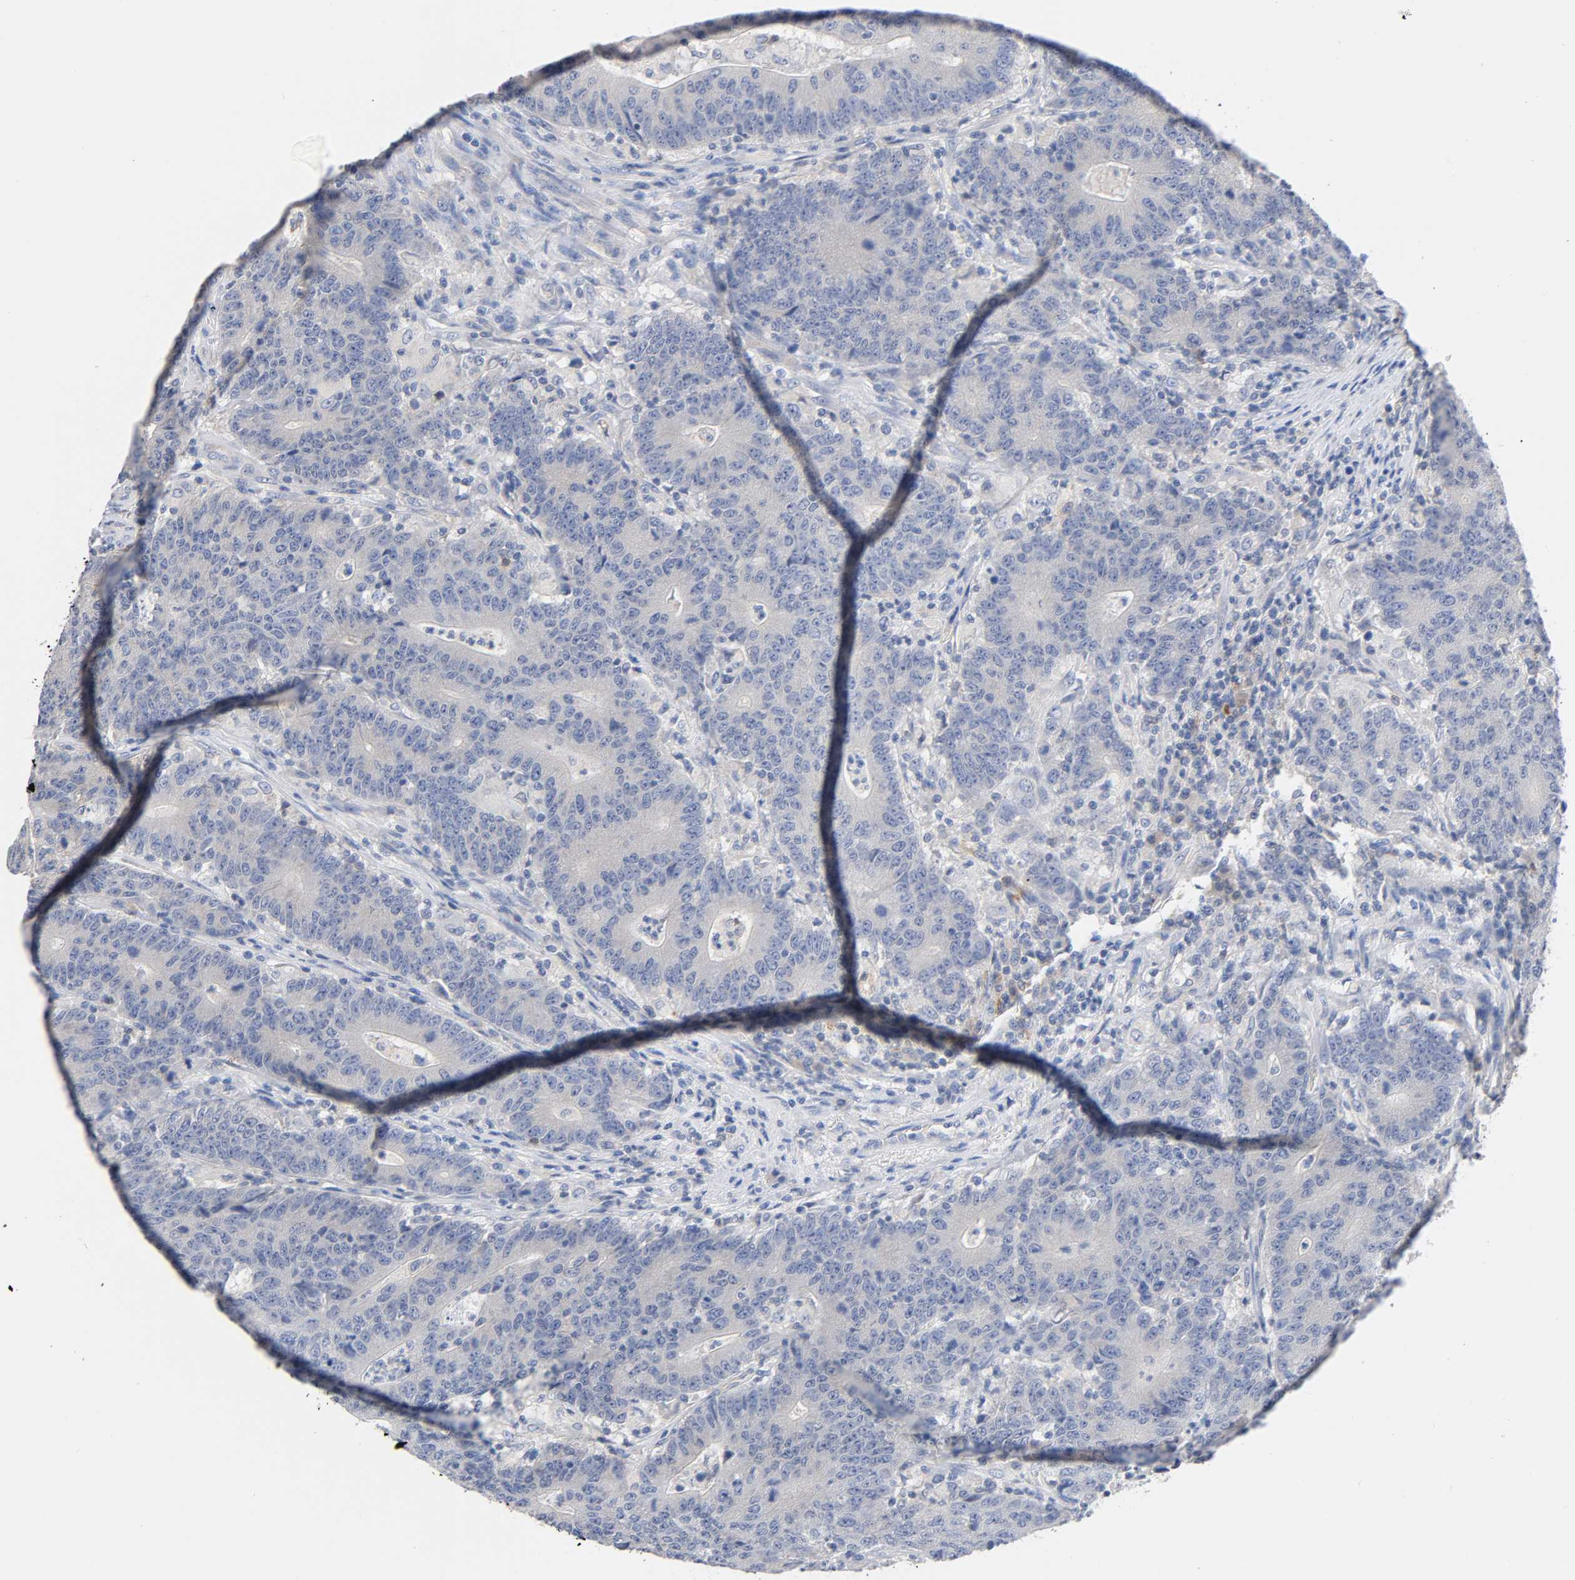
{"staining": {"intensity": "negative", "quantity": "none", "location": "none"}, "tissue": "colorectal cancer", "cell_type": "Tumor cells", "image_type": "cancer", "snomed": [{"axis": "morphology", "description": "Normal tissue, NOS"}, {"axis": "morphology", "description": "Adenocarcinoma, NOS"}, {"axis": "topography", "description": "Colon"}], "caption": "The histopathology image shows no staining of tumor cells in colorectal cancer.", "gene": "MALT1", "patient": {"sex": "female", "age": 75}}